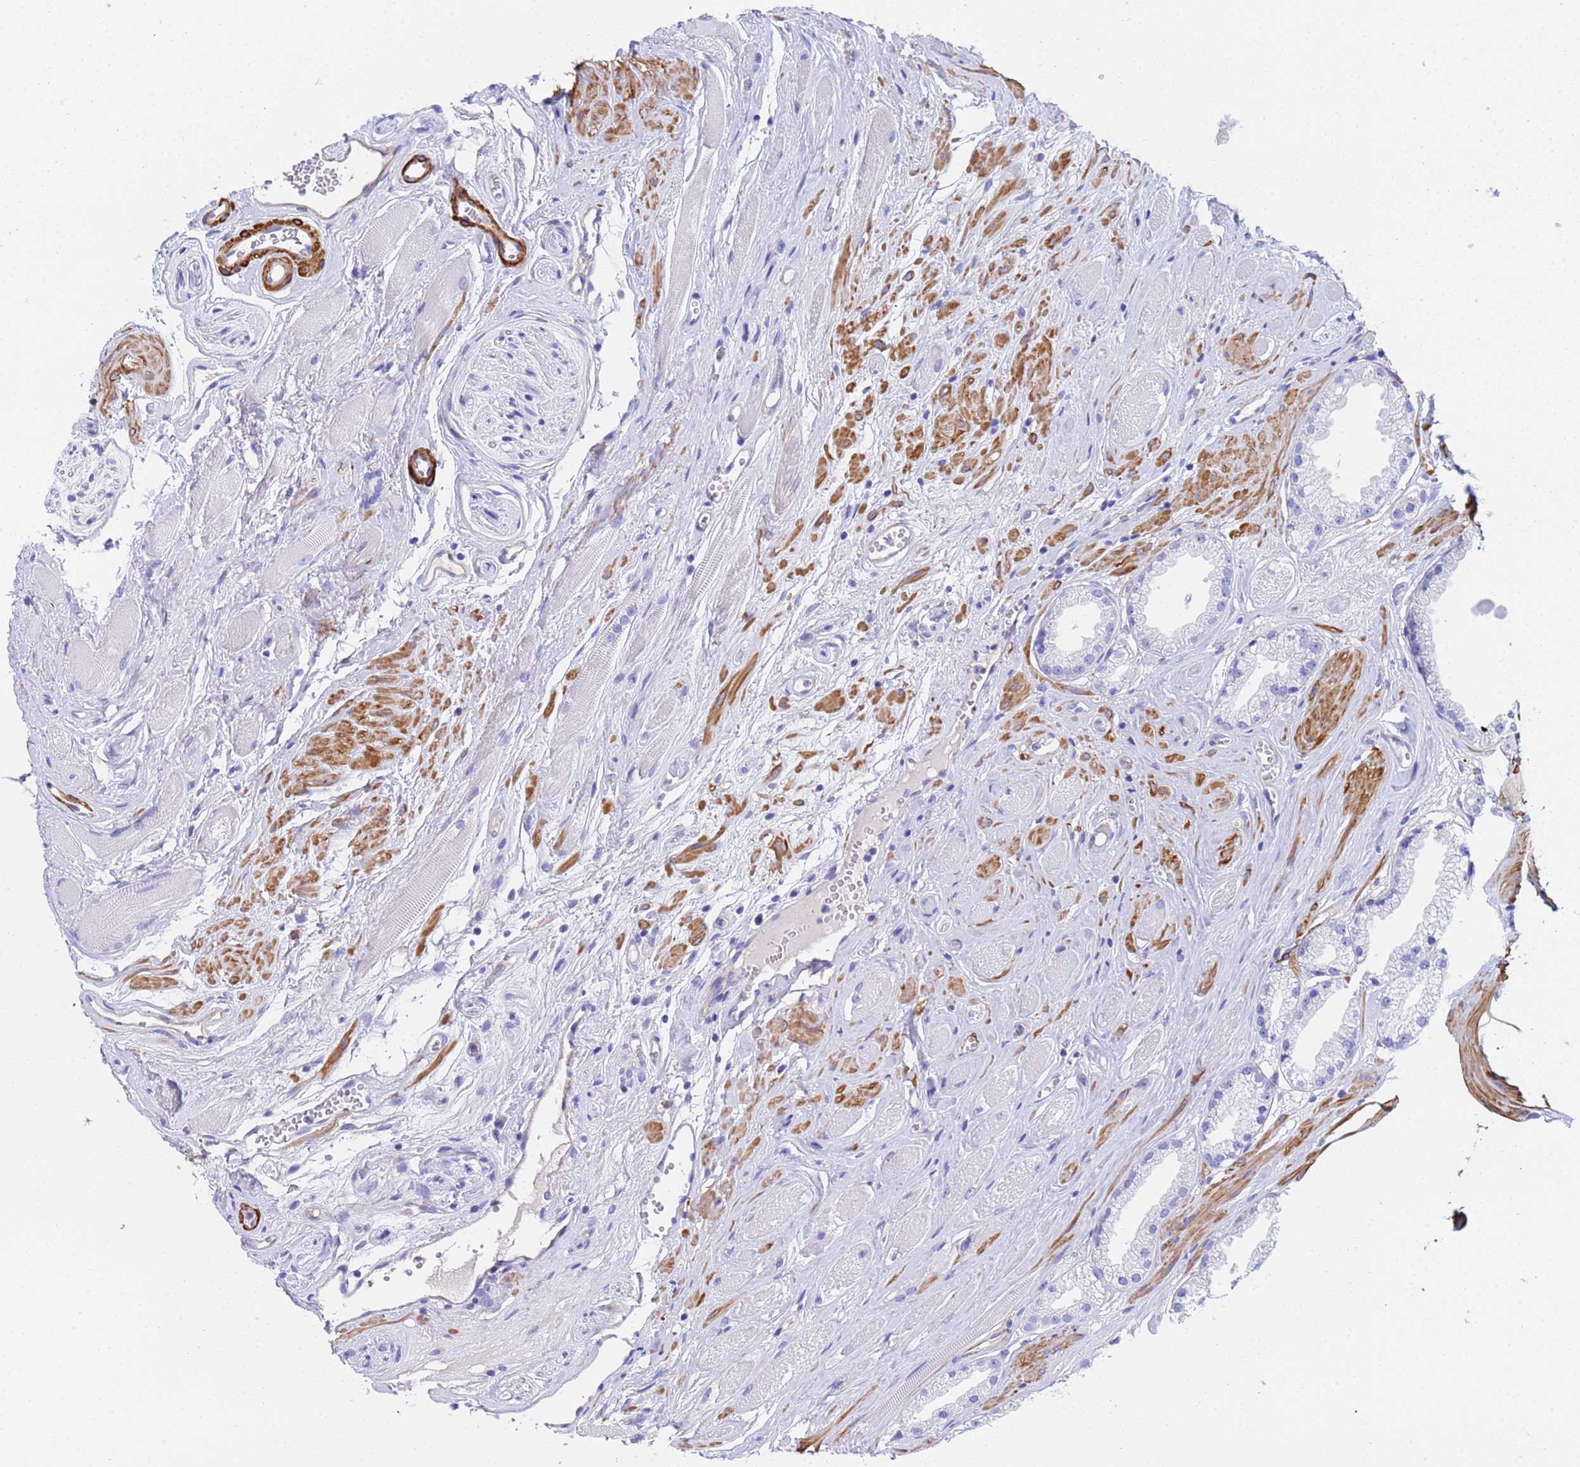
{"staining": {"intensity": "negative", "quantity": "none", "location": "none"}, "tissue": "prostate cancer", "cell_type": "Tumor cells", "image_type": "cancer", "snomed": [{"axis": "morphology", "description": "Adenocarcinoma, High grade"}, {"axis": "topography", "description": "Prostate"}], "caption": "Tumor cells are negative for protein expression in human prostate adenocarcinoma (high-grade).", "gene": "CST4", "patient": {"sex": "male", "age": 67}}